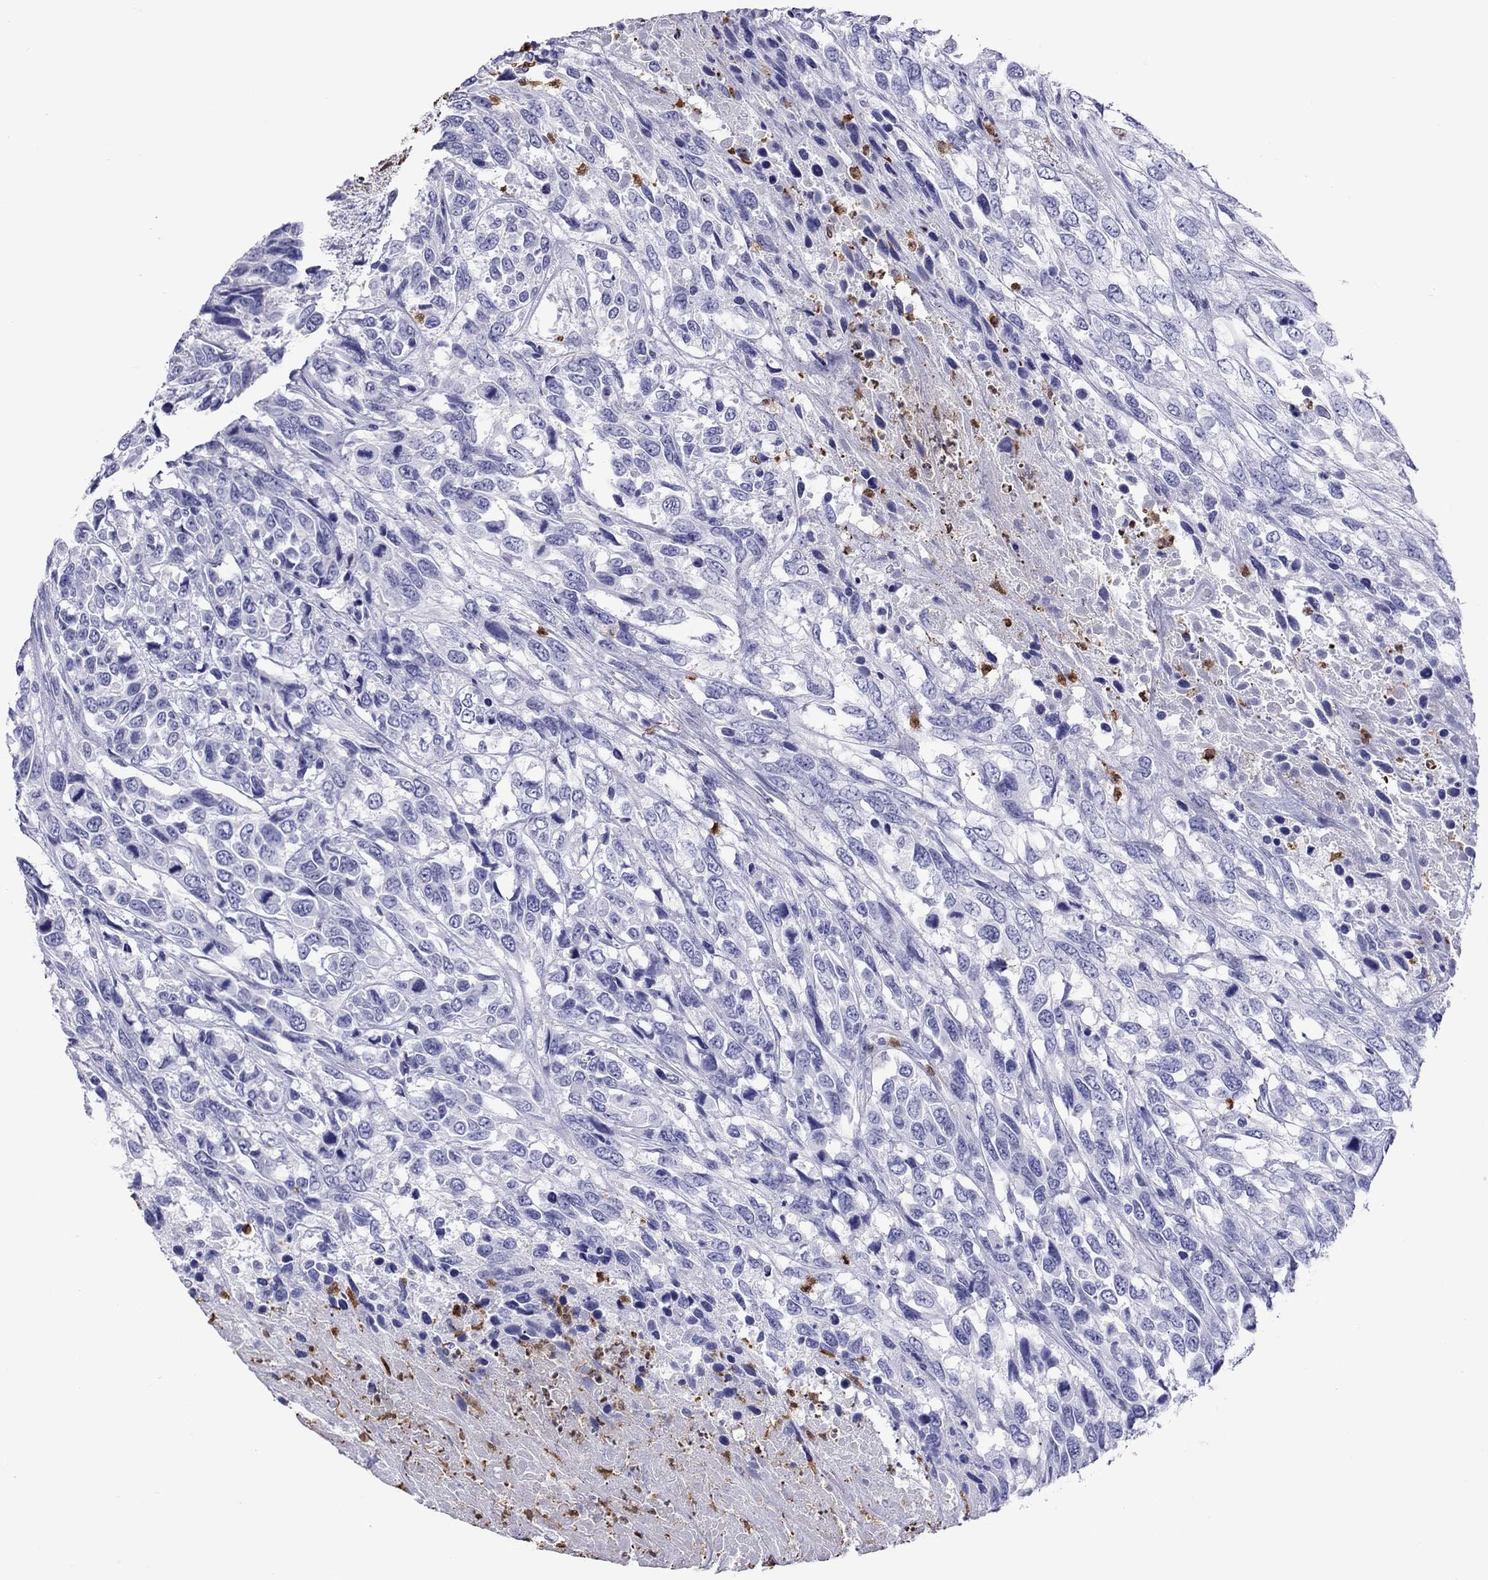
{"staining": {"intensity": "negative", "quantity": "none", "location": "none"}, "tissue": "urothelial cancer", "cell_type": "Tumor cells", "image_type": "cancer", "snomed": [{"axis": "morphology", "description": "Urothelial carcinoma, High grade"}, {"axis": "topography", "description": "Urinary bladder"}], "caption": "Tumor cells show no significant expression in urothelial cancer.", "gene": "SLAMF1", "patient": {"sex": "female", "age": 70}}